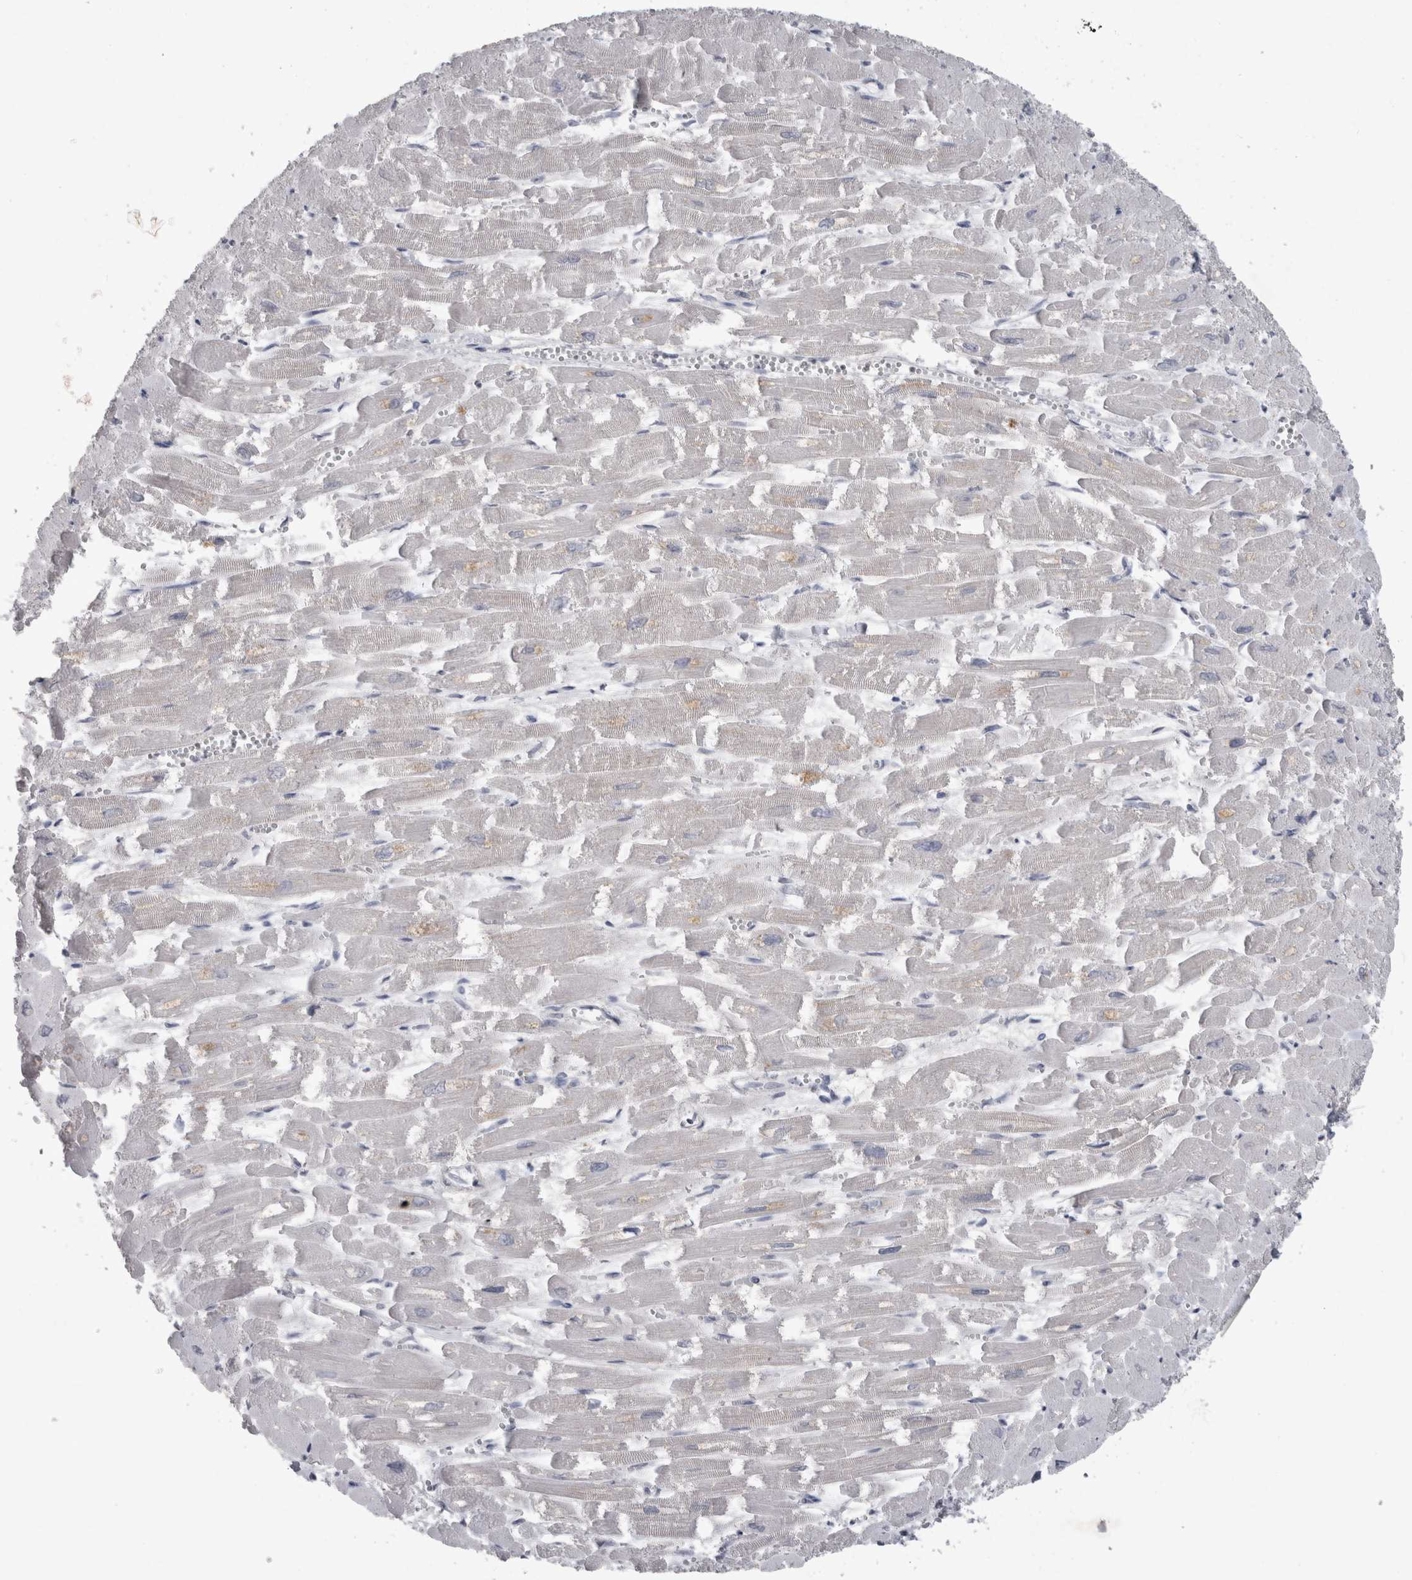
{"staining": {"intensity": "negative", "quantity": "none", "location": "none"}, "tissue": "heart muscle", "cell_type": "Cardiomyocytes", "image_type": "normal", "snomed": [{"axis": "morphology", "description": "Normal tissue, NOS"}, {"axis": "topography", "description": "Heart"}], "caption": "This is a image of IHC staining of benign heart muscle, which shows no expression in cardiomyocytes.", "gene": "PDX1", "patient": {"sex": "male", "age": 54}}